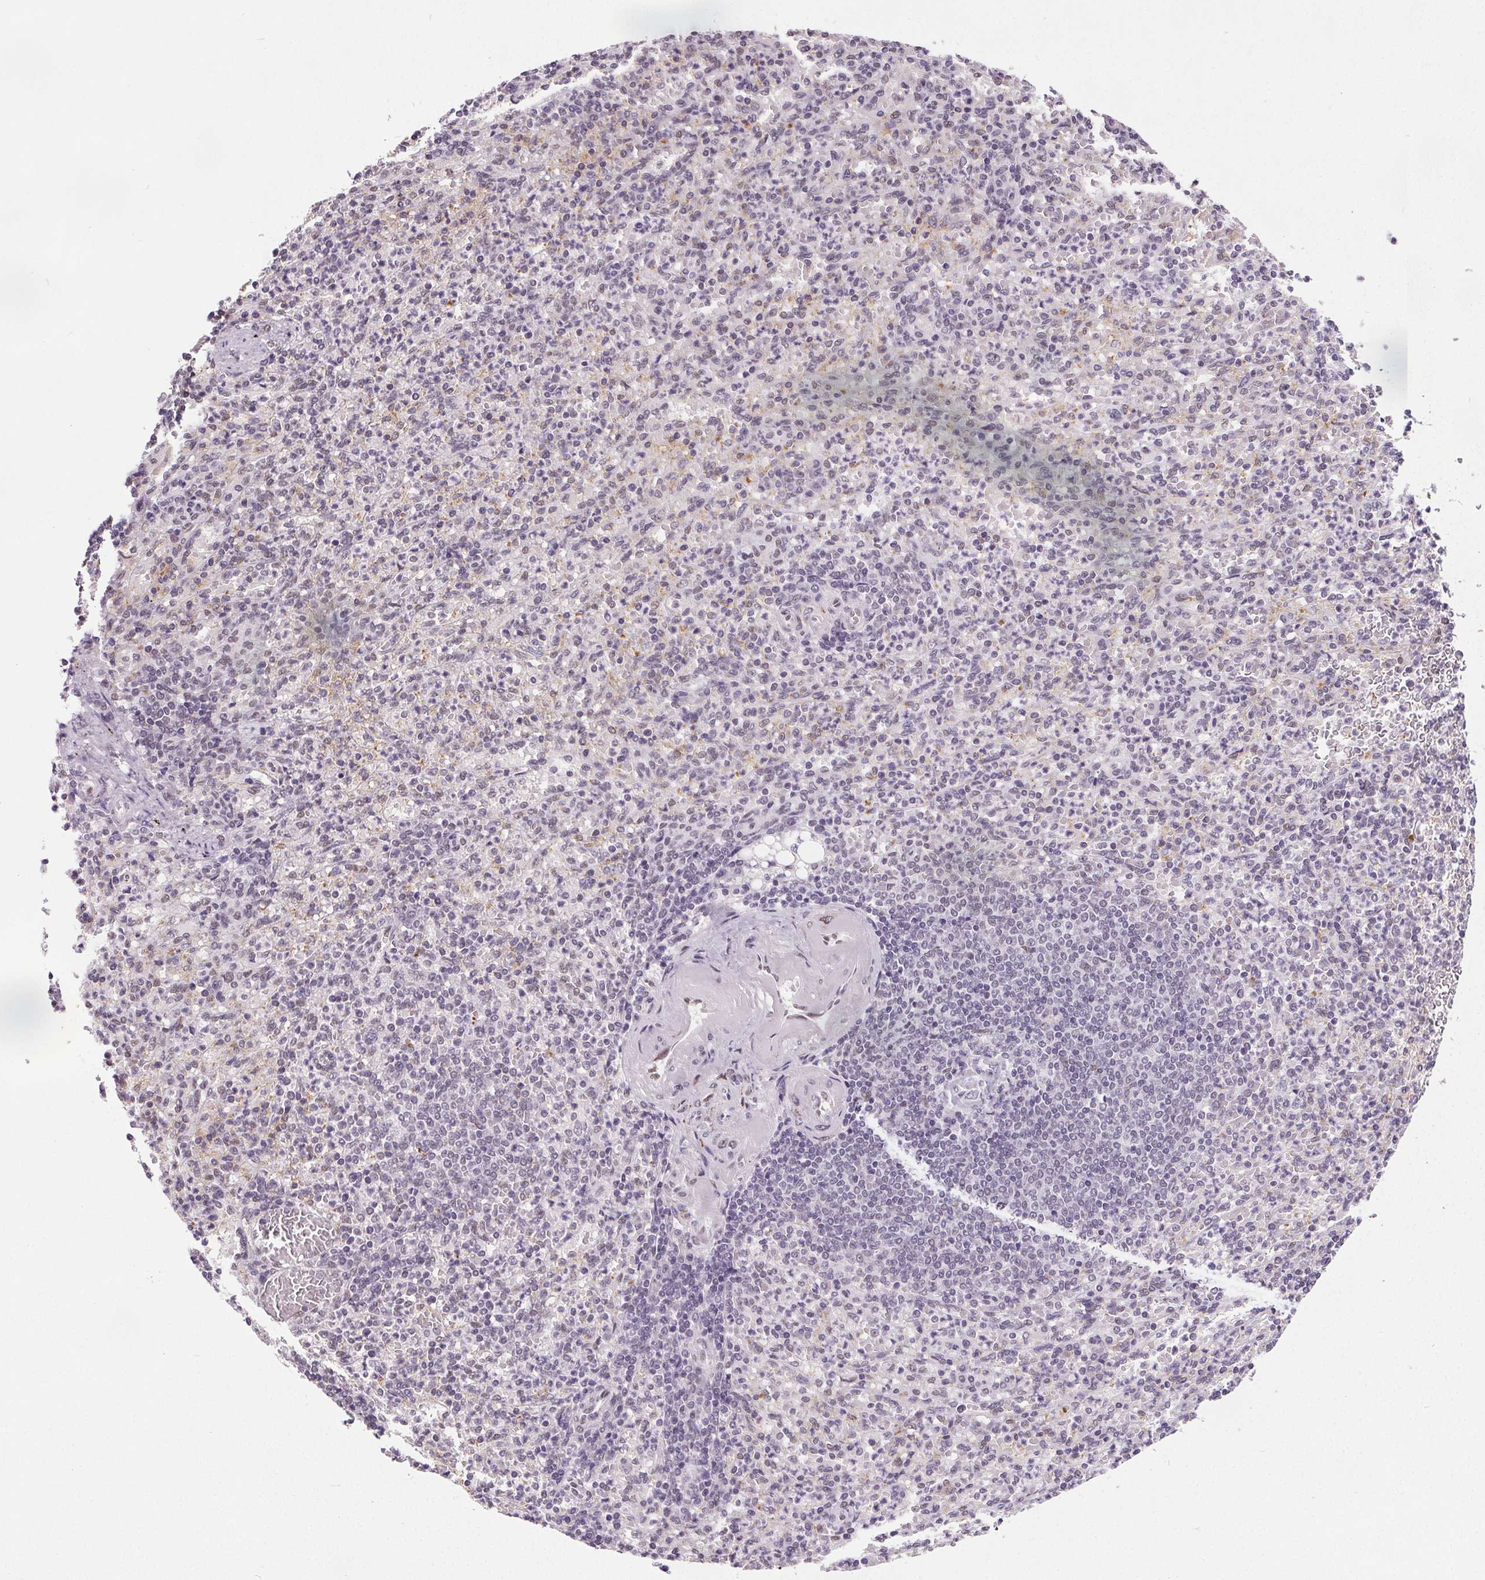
{"staining": {"intensity": "negative", "quantity": "none", "location": "none"}, "tissue": "spleen", "cell_type": "Cells in red pulp", "image_type": "normal", "snomed": [{"axis": "morphology", "description": "Normal tissue, NOS"}, {"axis": "topography", "description": "Spleen"}], "caption": "Spleen was stained to show a protein in brown. There is no significant staining in cells in red pulp. (Immunohistochemistry, brightfield microscopy, high magnification).", "gene": "GP6", "patient": {"sex": "female", "age": 74}}